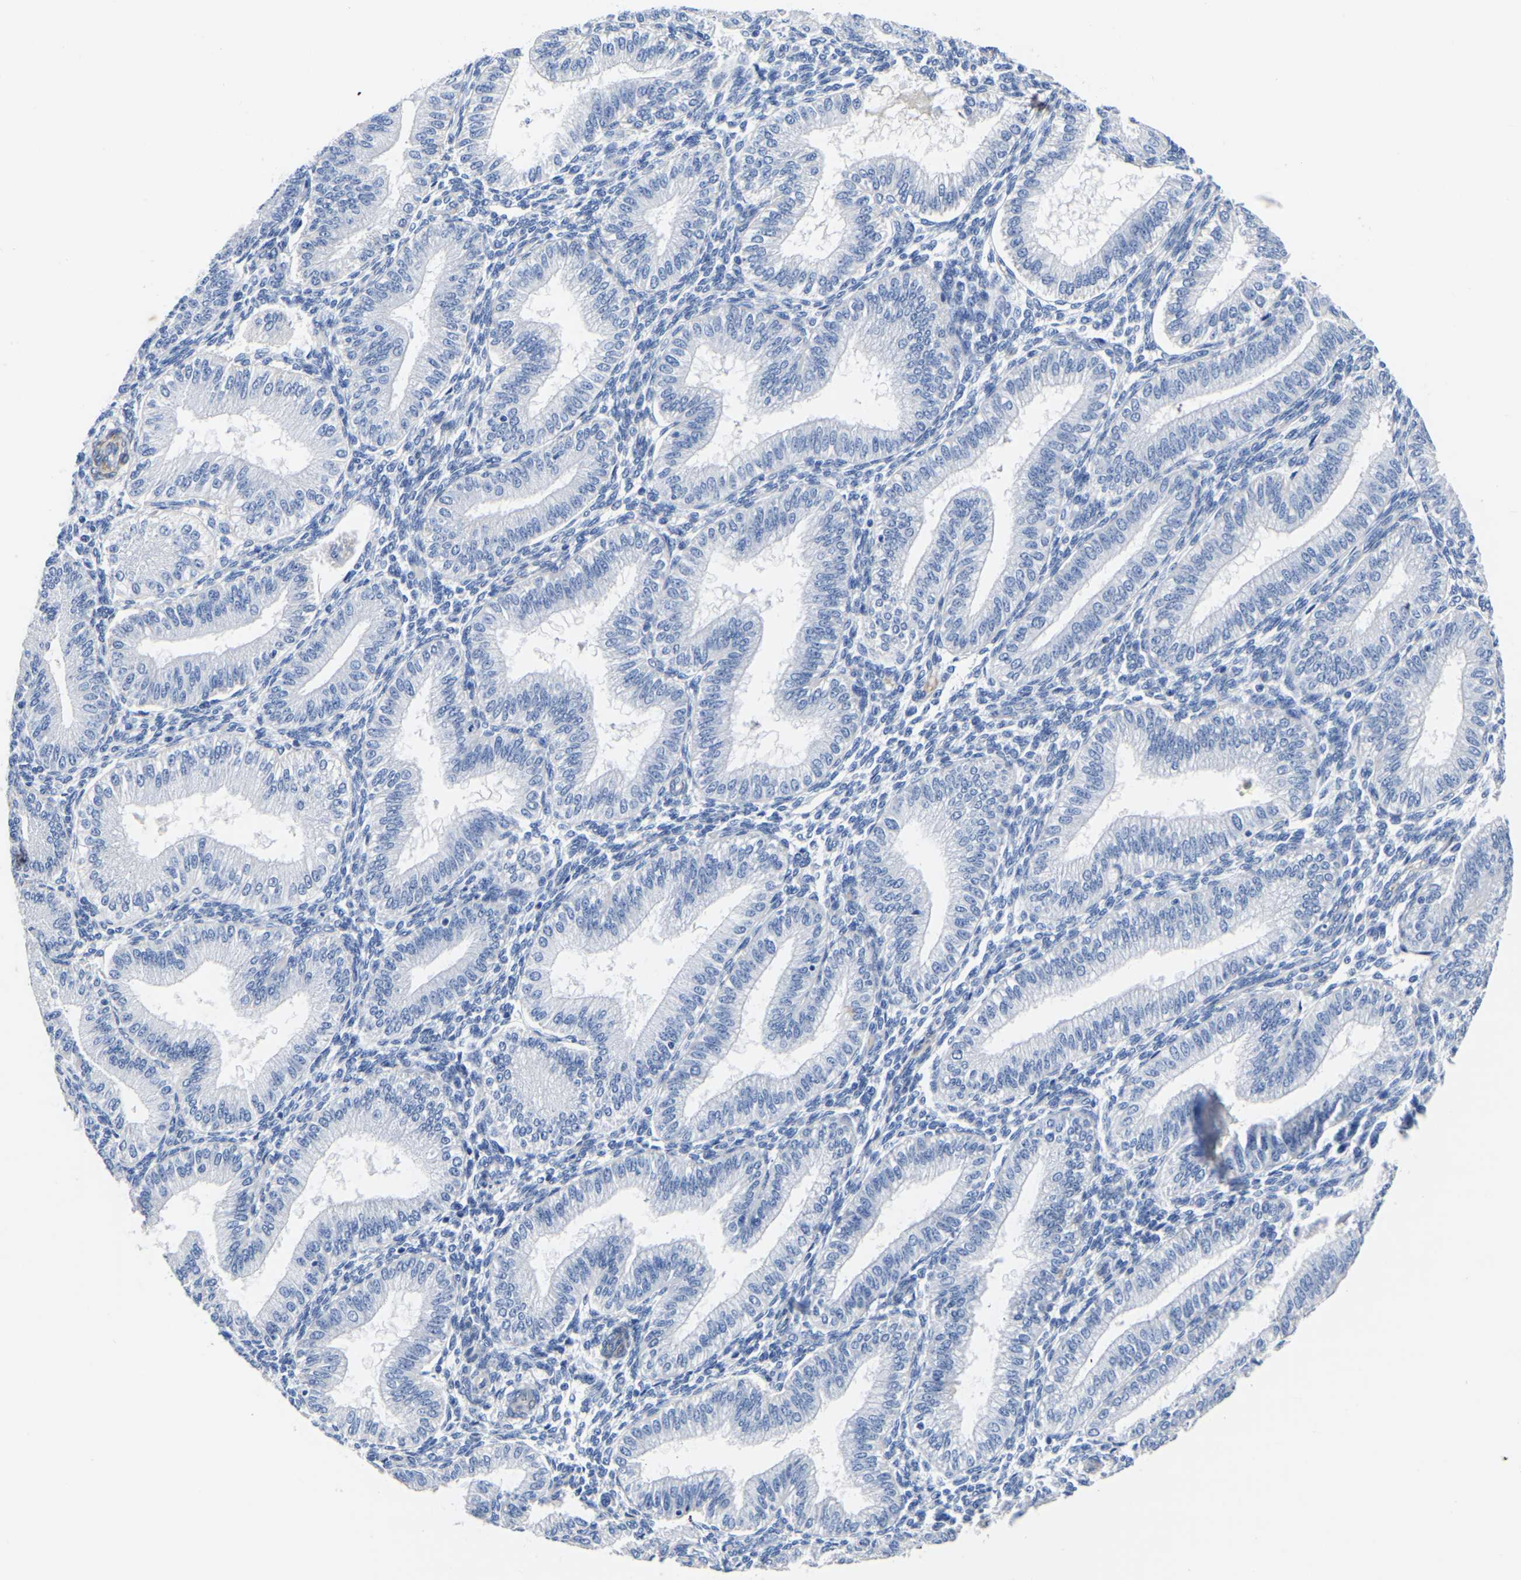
{"staining": {"intensity": "negative", "quantity": "none", "location": "none"}, "tissue": "endometrium", "cell_type": "Cells in endometrial stroma", "image_type": "normal", "snomed": [{"axis": "morphology", "description": "Normal tissue, NOS"}, {"axis": "topography", "description": "Endometrium"}], "caption": "Cells in endometrial stroma show no significant protein staining in benign endometrium. (DAB (3,3'-diaminobenzidine) IHC, high magnification).", "gene": "SLC45A3", "patient": {"sex": "female", "age": 39}}